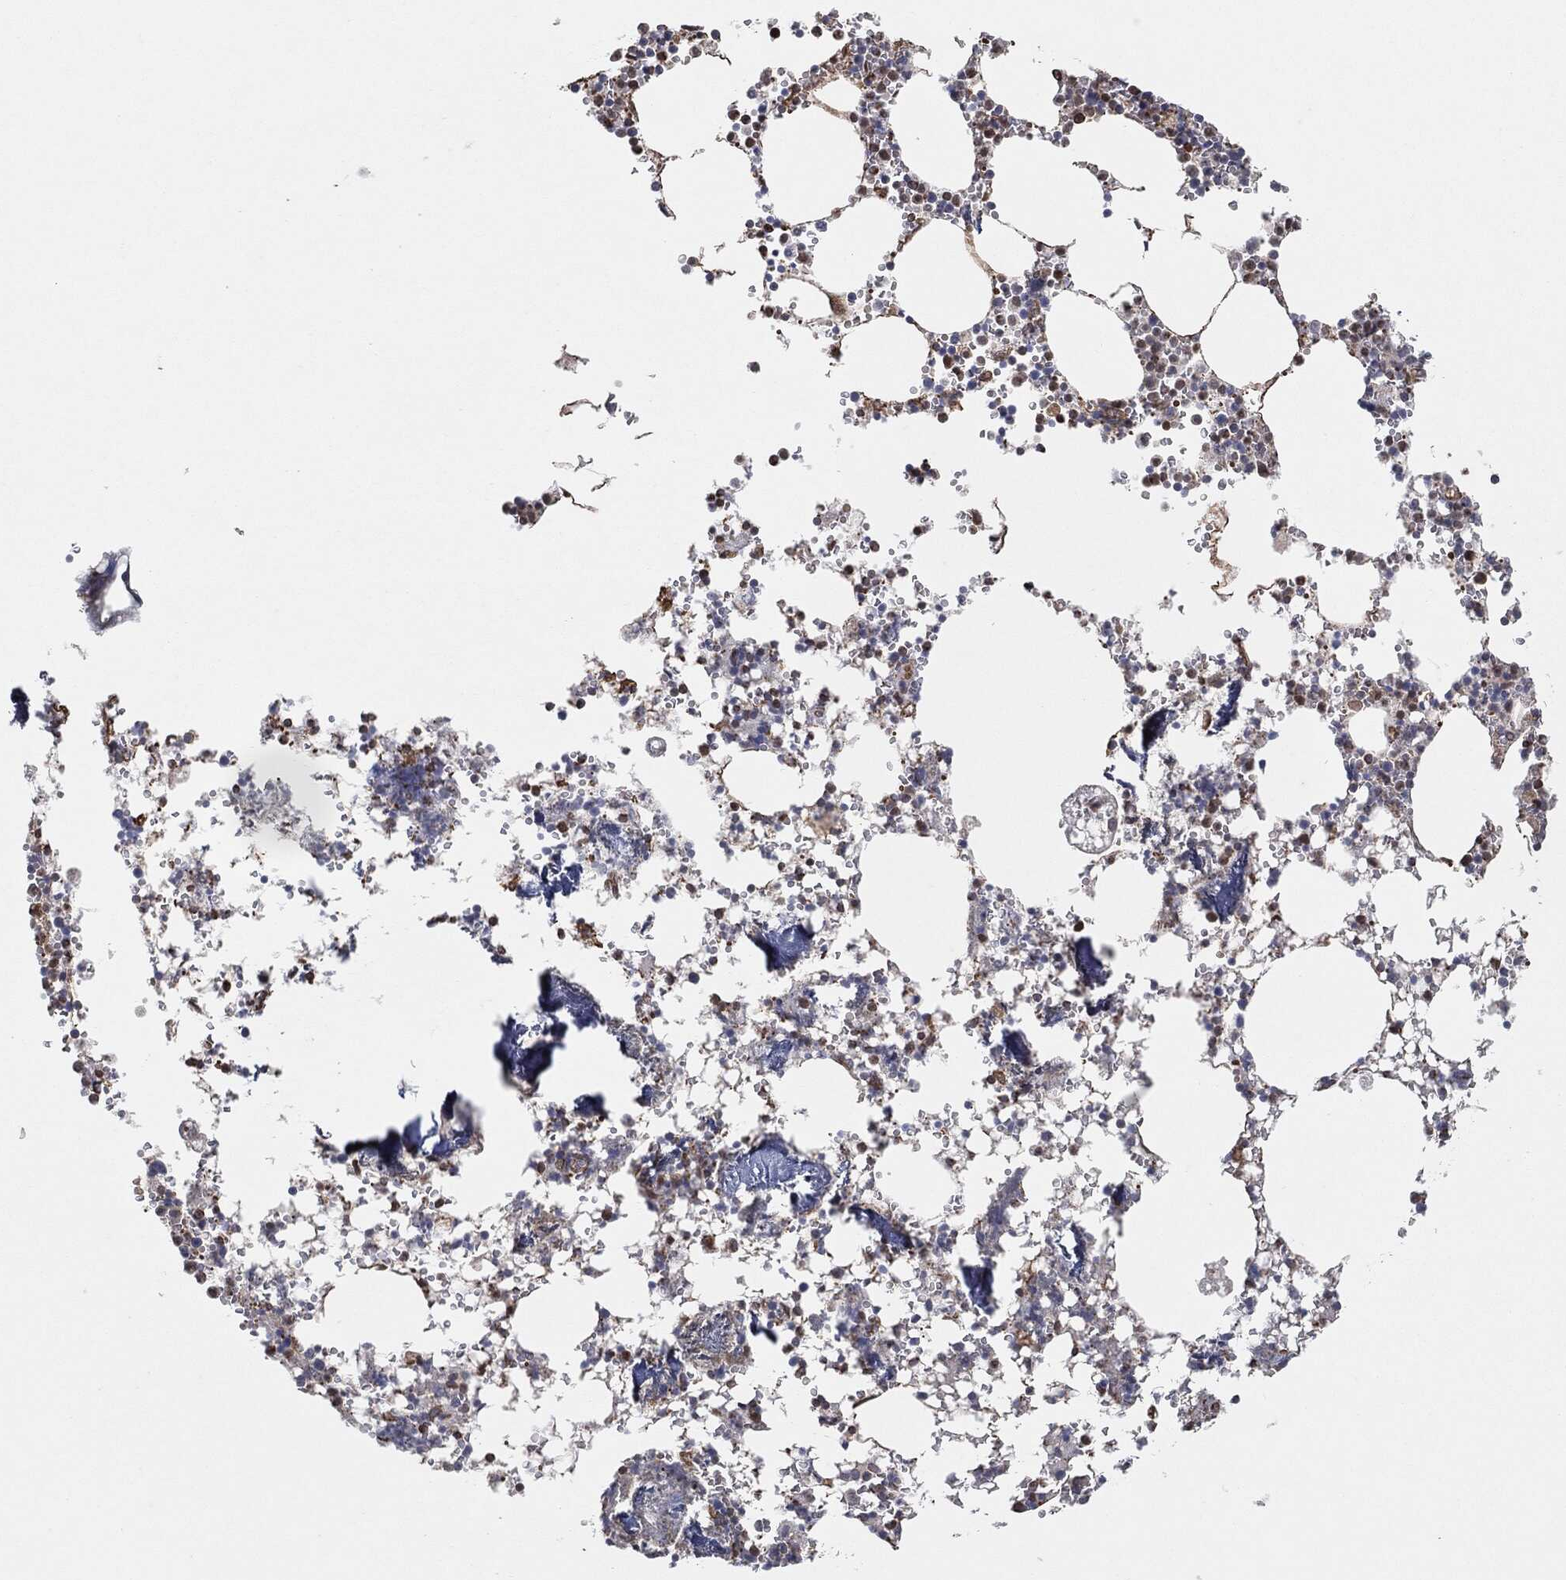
{"staining": {"intensity": "moderate", "quantity": "<25%", "location": "nuclear"}, "tissue": "bone marrow", "cell_type": "Hematopoietic cells", "image_type": "normal", "snomed": [{"axis": "morphology", "description": "Normal tissue, NOS"}, {"axis": "topography", "description": "Bone marrow"}], "caption": "A brown stain highlights moderate nuclear positivity of a protein in hematopoietic cells of normal bone marrow.", "gene": "TP53RK", "patient": {"sex": "female", "age": 64}}